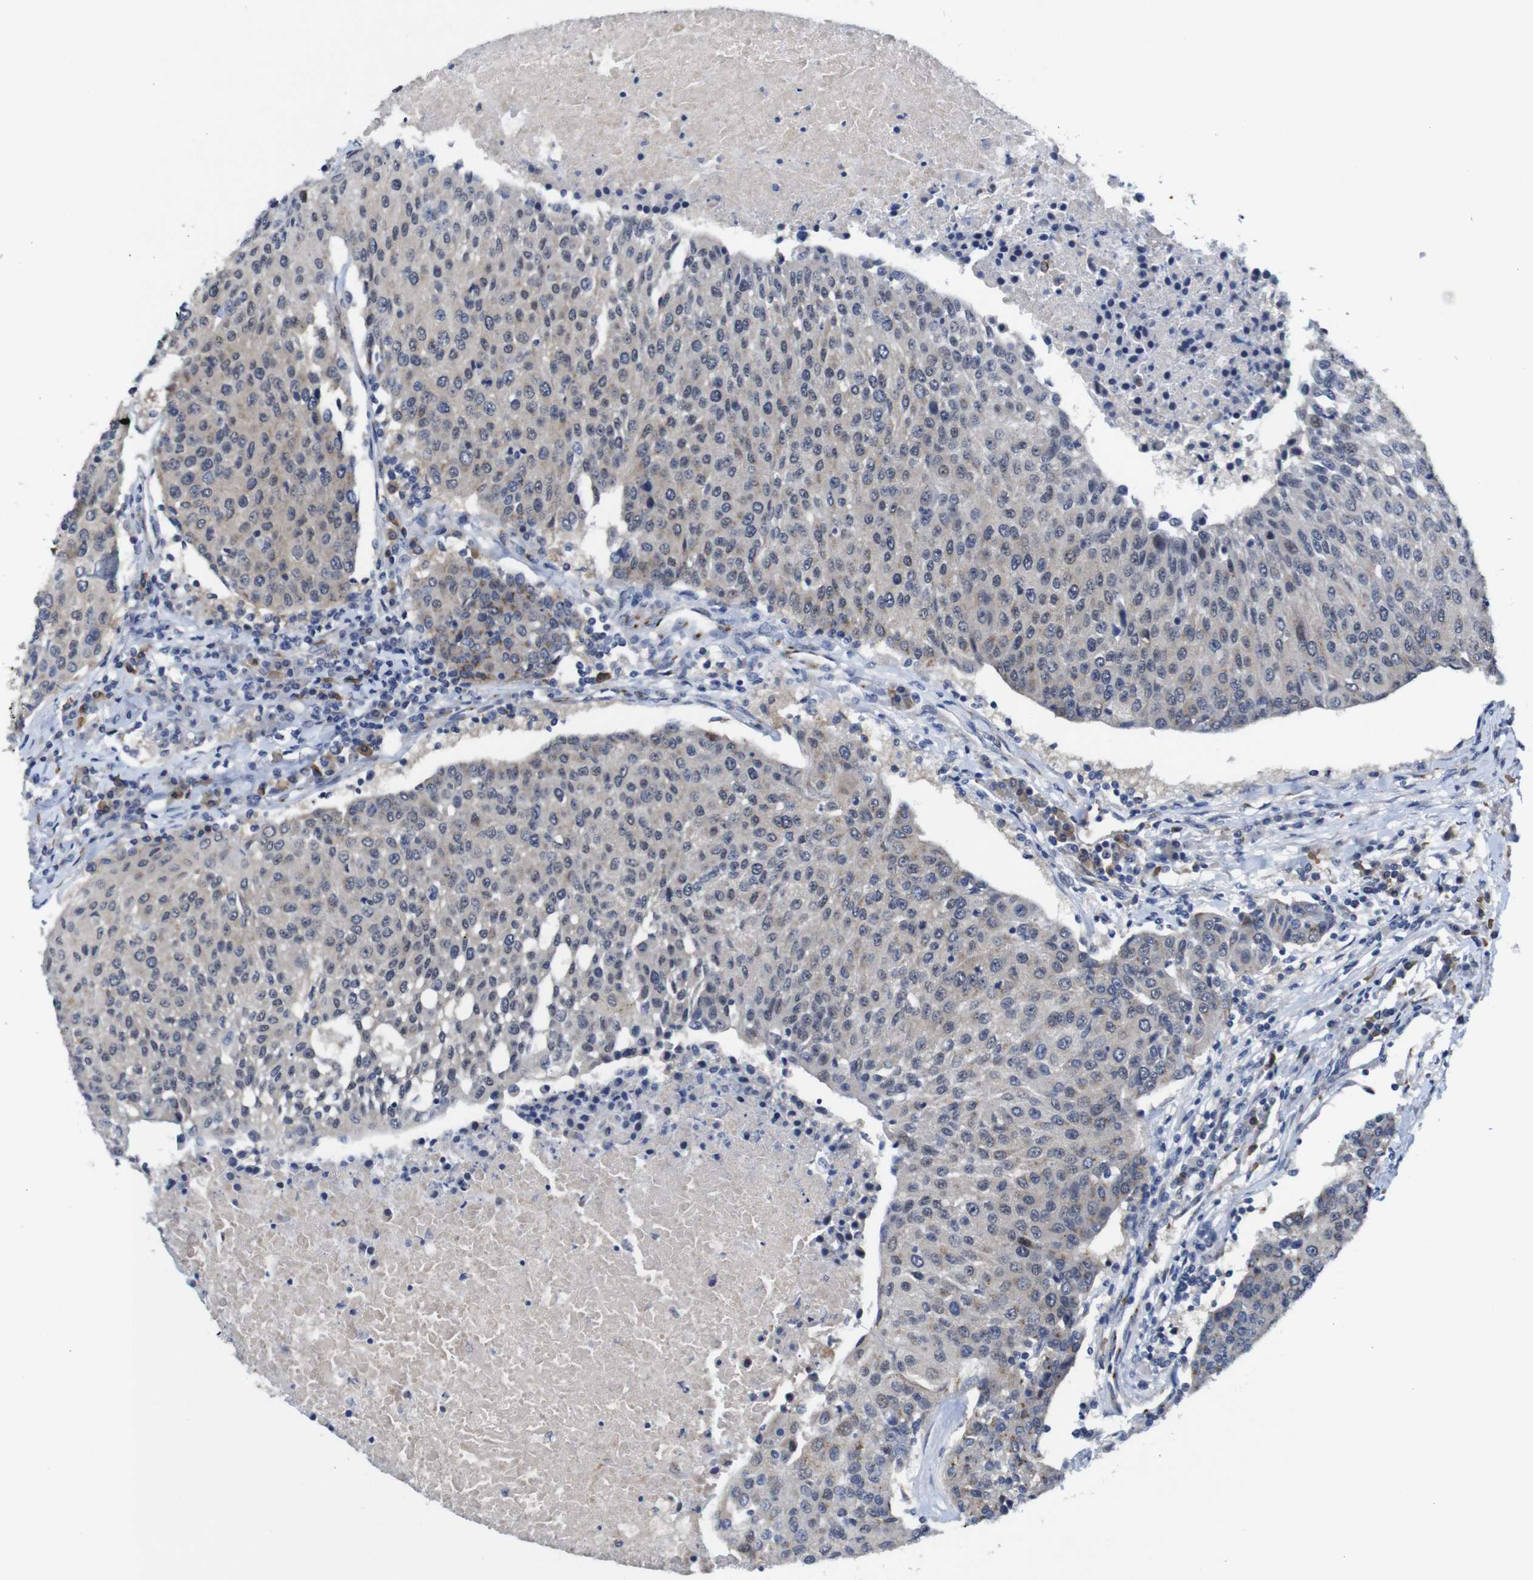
{"staining": {"intensity": "weak", "quantity": "<25%", "location": "cytoplasmic/membranous"}, "tissue": "urothelial cancer", "cell_type": "Tumor cells", "image_type": "cancer", "snomed": [{"axis": "morphology", "description": "Urothelial carcinoma, High grade"}, {"axis": "topography", "description": "Urinary bladder"}], "caption": "IHC of human urothelial carcinoma (high-grade) demonstrates no expression in tumor cells. (IHC, brightfield microscopy, high magnification).", "gene": "FURIN", "patient": {"sex": "female", "age": 85}}